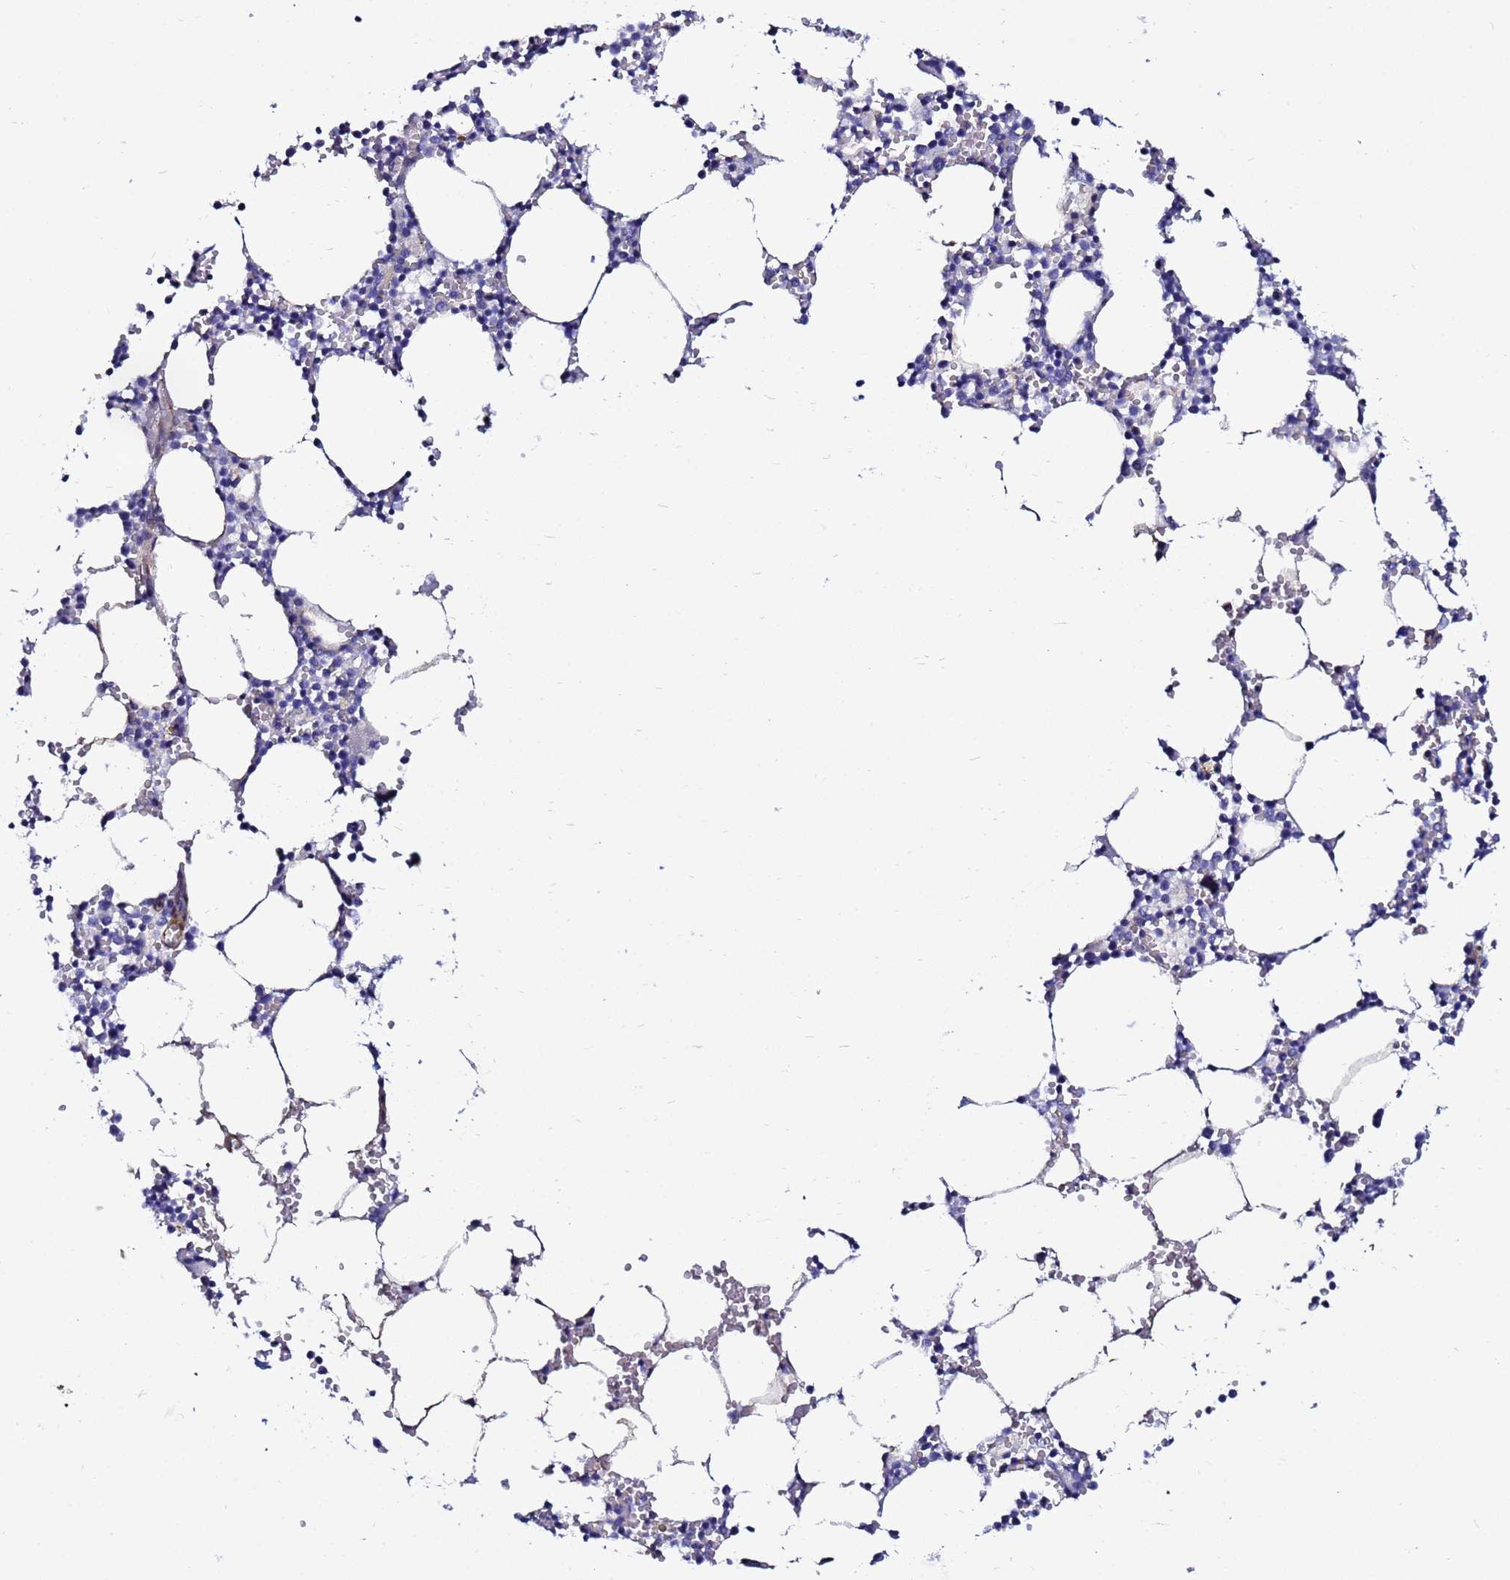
{"staining": {"intensity": "negative", "quantity": "none", "location": "none"}, "tissue": "bone marrow", "cell_type": "Hematopoietic cells", "image_type": "normal", "snomed": [{"axis": "morphology", "description": "Normal tissue, NOS"}, {"axis": "topography", "description": "Bone marrow"}], "caption": "This is an IHC histopathology image of benign human bone marrow. There is no positivity in hematopoietic cells.", "gene": "DEFB104A", "patient": {"sex": "female", "age": 64}}